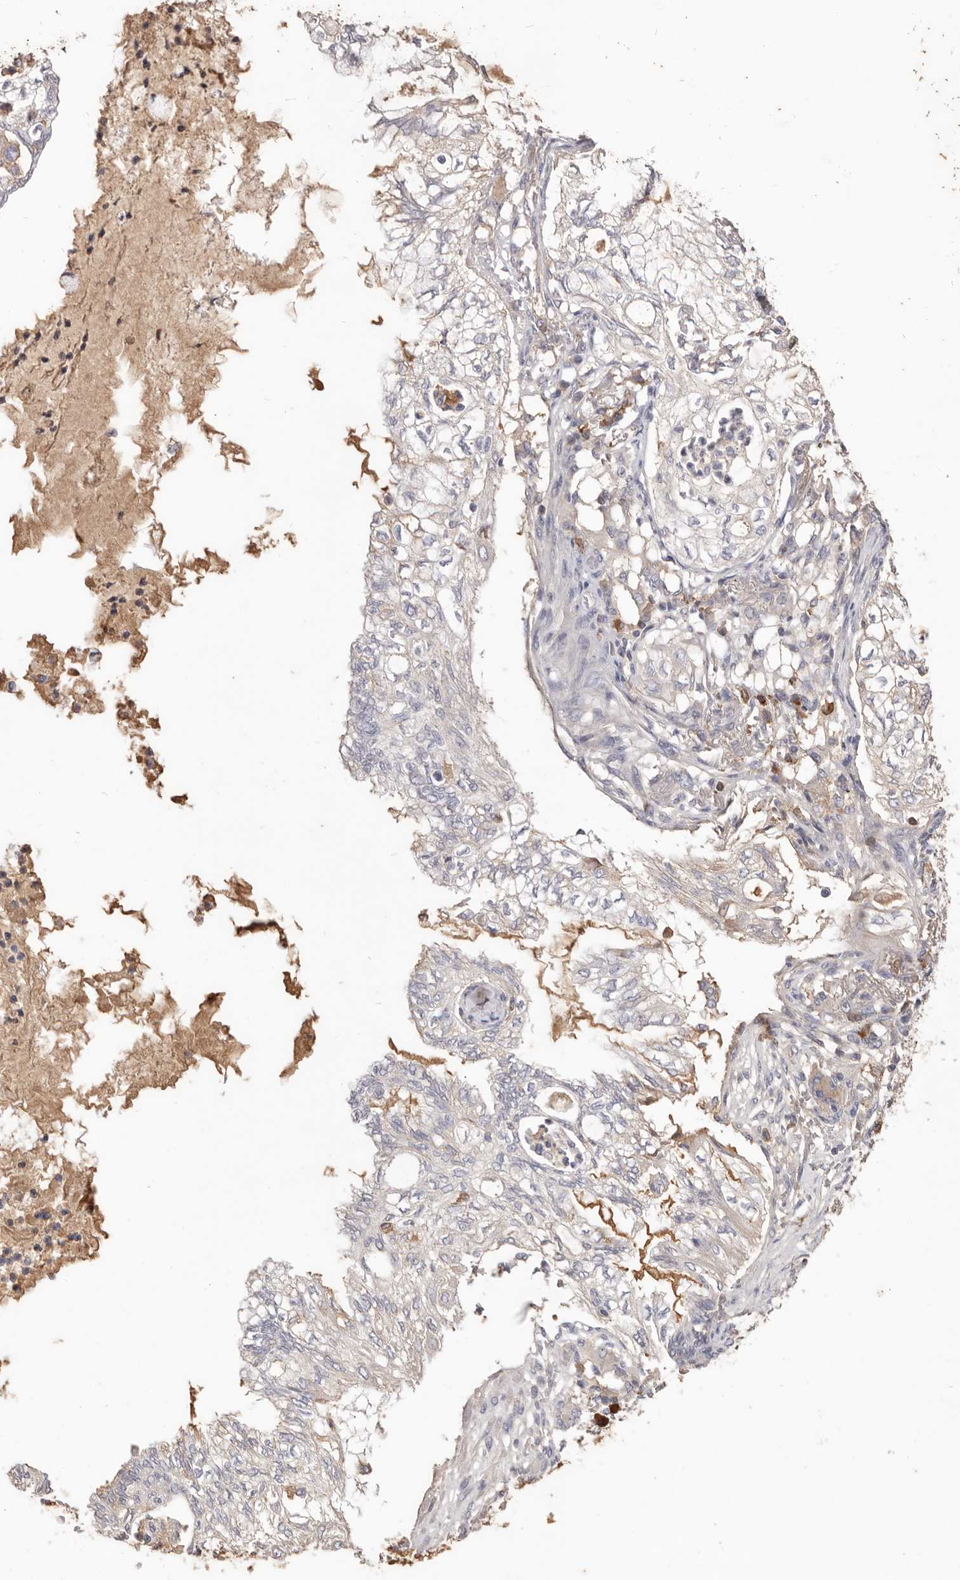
{"staining": {"intensity": "negative", "quantity": "none", "location": "none"}, "tissue": "lung cancer", "cell_type": "Tumor cells", "image_type": "cancer", "snomed": [{"axis": "morphology", "description": "Adenocarcinoma, NOS"}, {"axis": "topography", "description": "Lung"}], "caption": "A high-resolution image shows IHC staining of lung cancer, which demonstrates no significant expression in tumor cells.", "gene": "HCAR2", "patient": {"sex": "female", "age": 70}}